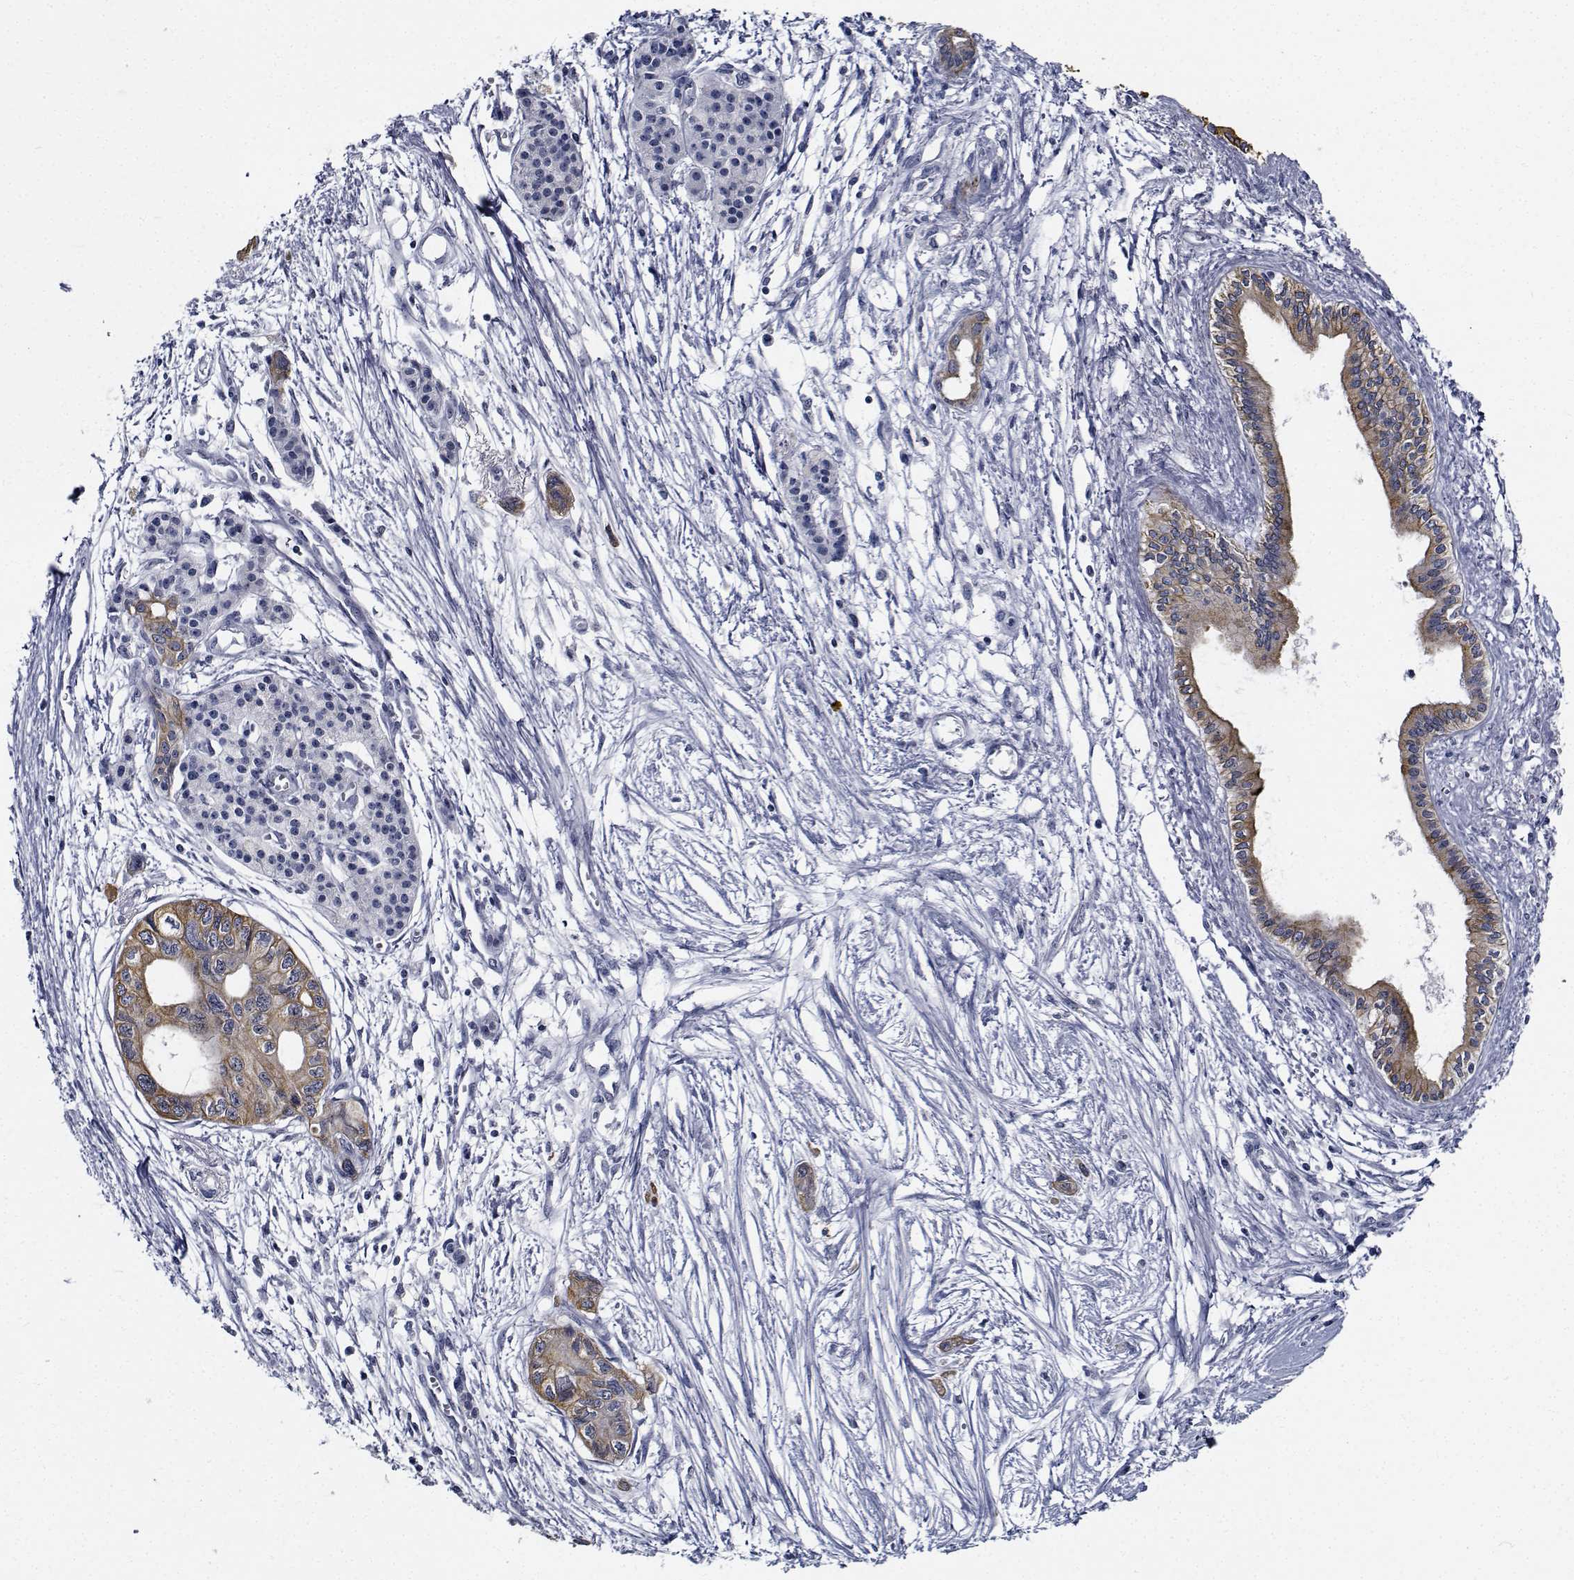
{"staining": {"intensity": "moderate", "quantity": ">75%", "location": "cytoplasmic/membranous"}, "tissue": "pancreatic cancer", "cell_type": "Tumor cells", "image_type": "cancer", "snomed": [{"axis": "morphology", "description": "Adenocarcinoma, NOS"}, {"axis": "topography", "description": "Pancreas"}], "caption": "Brown immunohistochemical staining in adenocarcinoma (pancreatic) reveals moderate cytoplasmic/membranous staining in approximately >75% of tumor cells.", "gene": "NVL", "patient": {"sex": "female", "age": 76}}